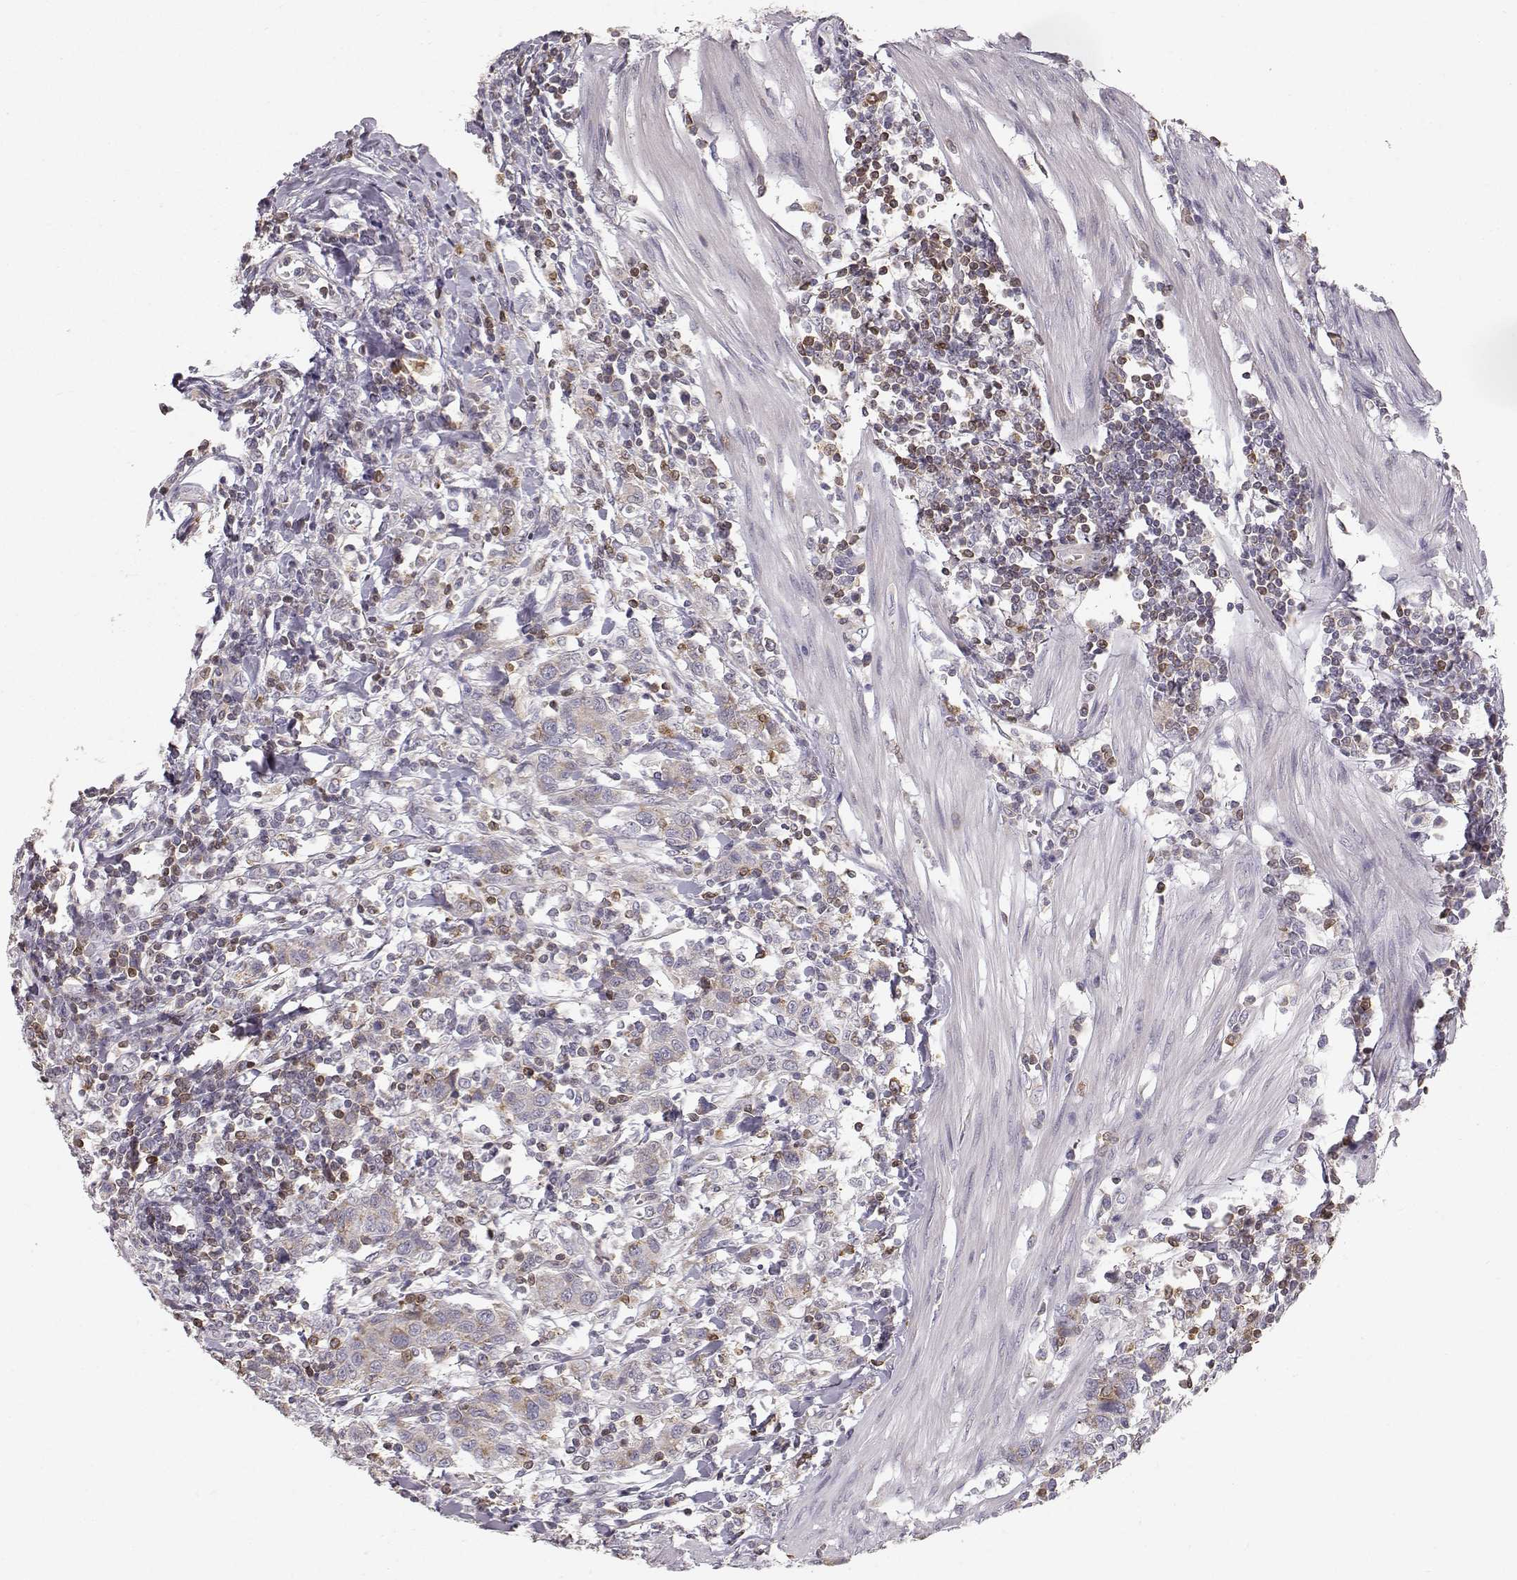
{"staining": {"intensity": "weak", "quantity": ">75%", "location": "cytoplasmic/membranous"}, "tissue": "urothelial cancer", "cell_type": "Tumor cells", "image_type": "cancer", "snomed": [{"axis": "morphology", "description": "Urothelial carcinoma, High grade"}, {"axis": "topography", "description": "Urinary bladder"}], "caption": "A photomicrograph showing weak cytoplasmic/membranous staining in approximately >75% of tumor cells in high-grade urothelial carcinoma, as visualized by brown immunohistochemical staining.", "gene": "GRAP2", "patient": {"sex": "female", "age": 58}}